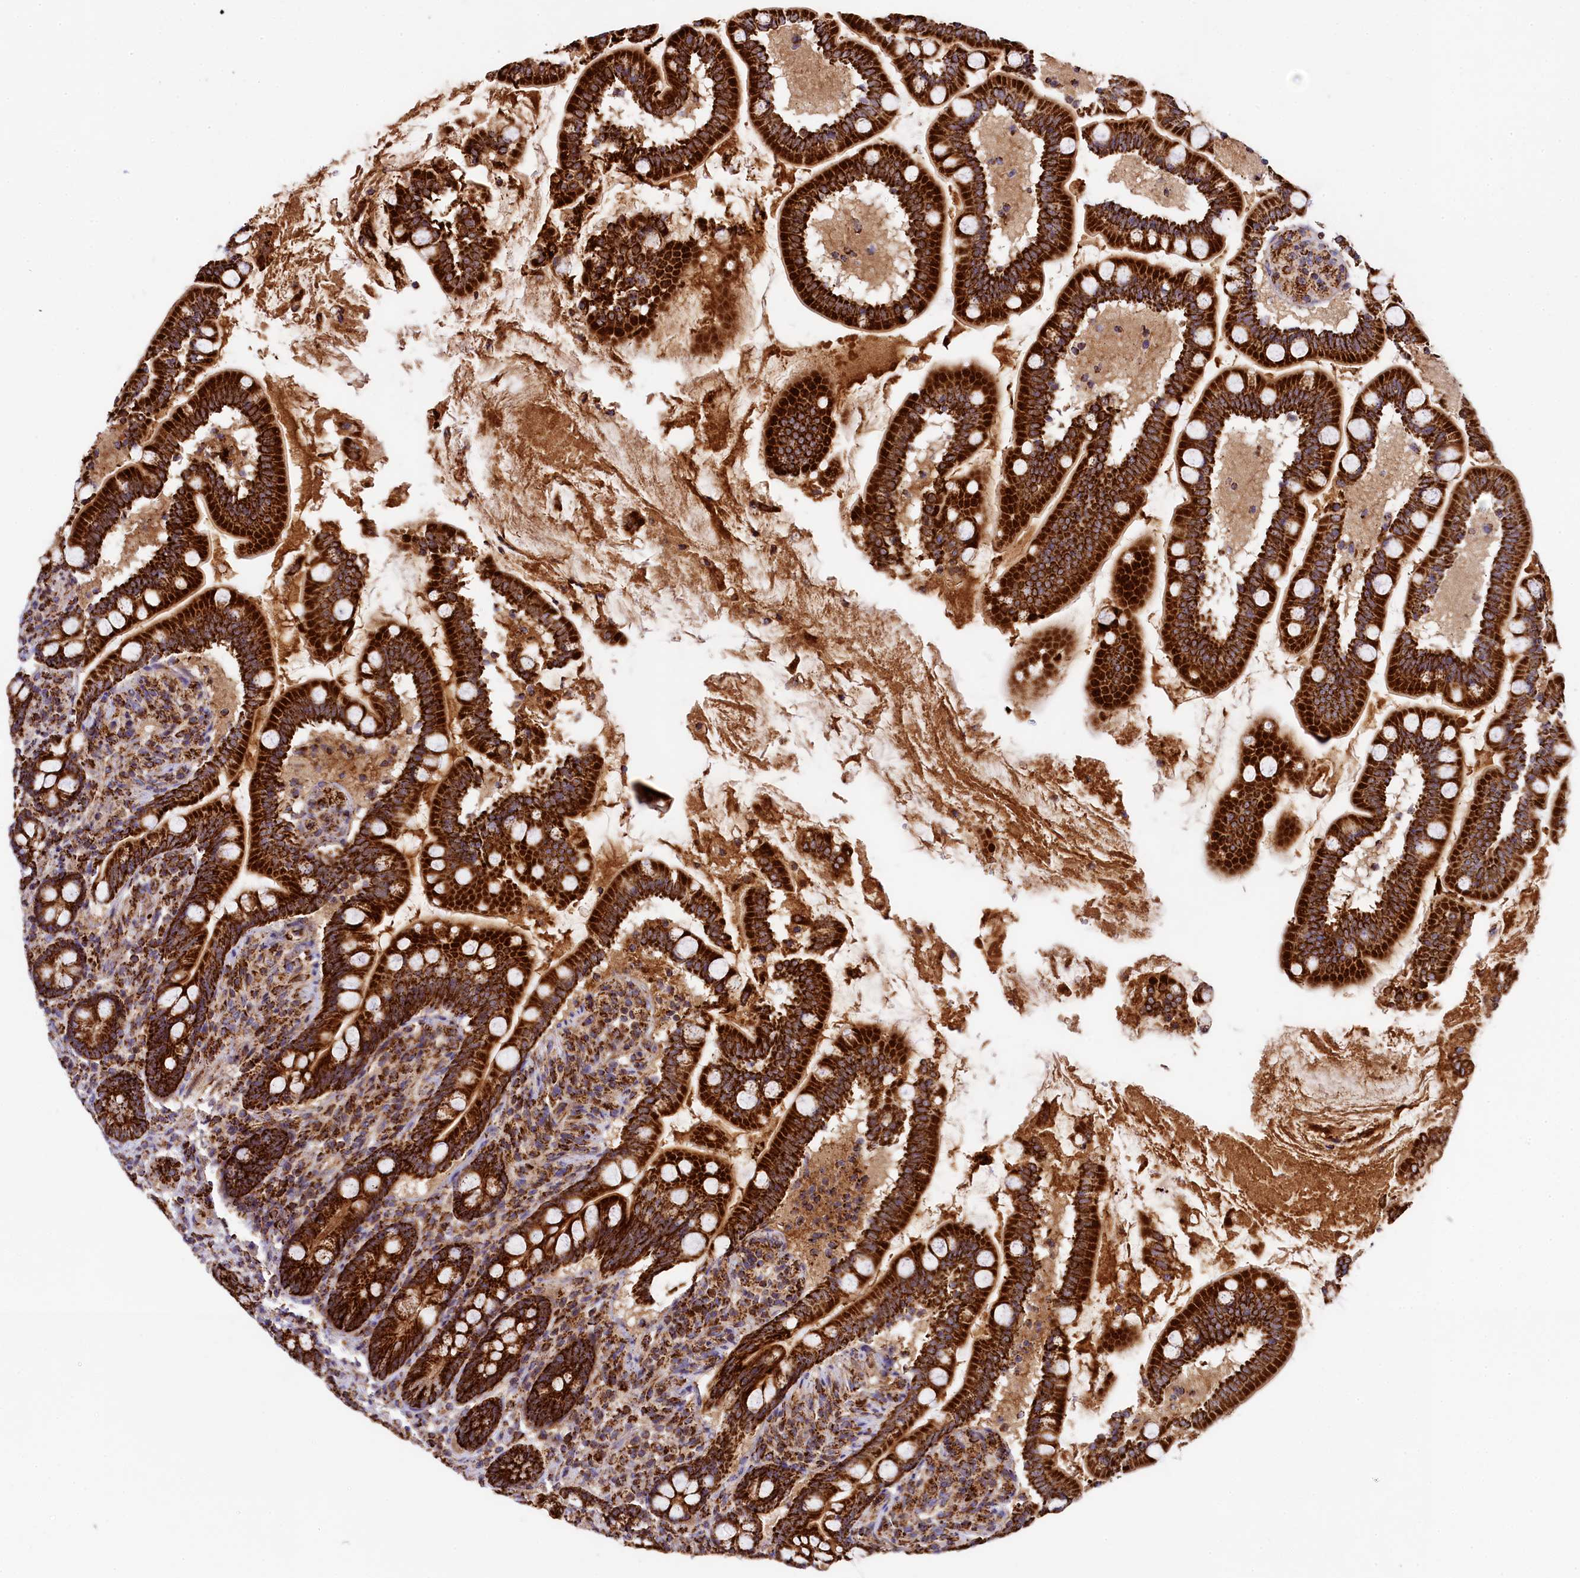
{"staining": {"intensity": "strong", "quantity": ">75%", "location": "cytoplasmic/membranous"}, "tissue": "small intestine", "cell_type": "Glandular cells", "image_type": "normal", "snomed": [{"axis": "morphology", "description": "Normal tissue, NOS"}, {"axis": "topography", "description": "Small intestine"}], "caption": "Immunohistochemical staining of benign small intestine displays strong cytoplasmic/membranous protein expression in about >75% of glandular cells.", "gene": "CLYBL", "patient": {"sex": "female", "age": 64}}